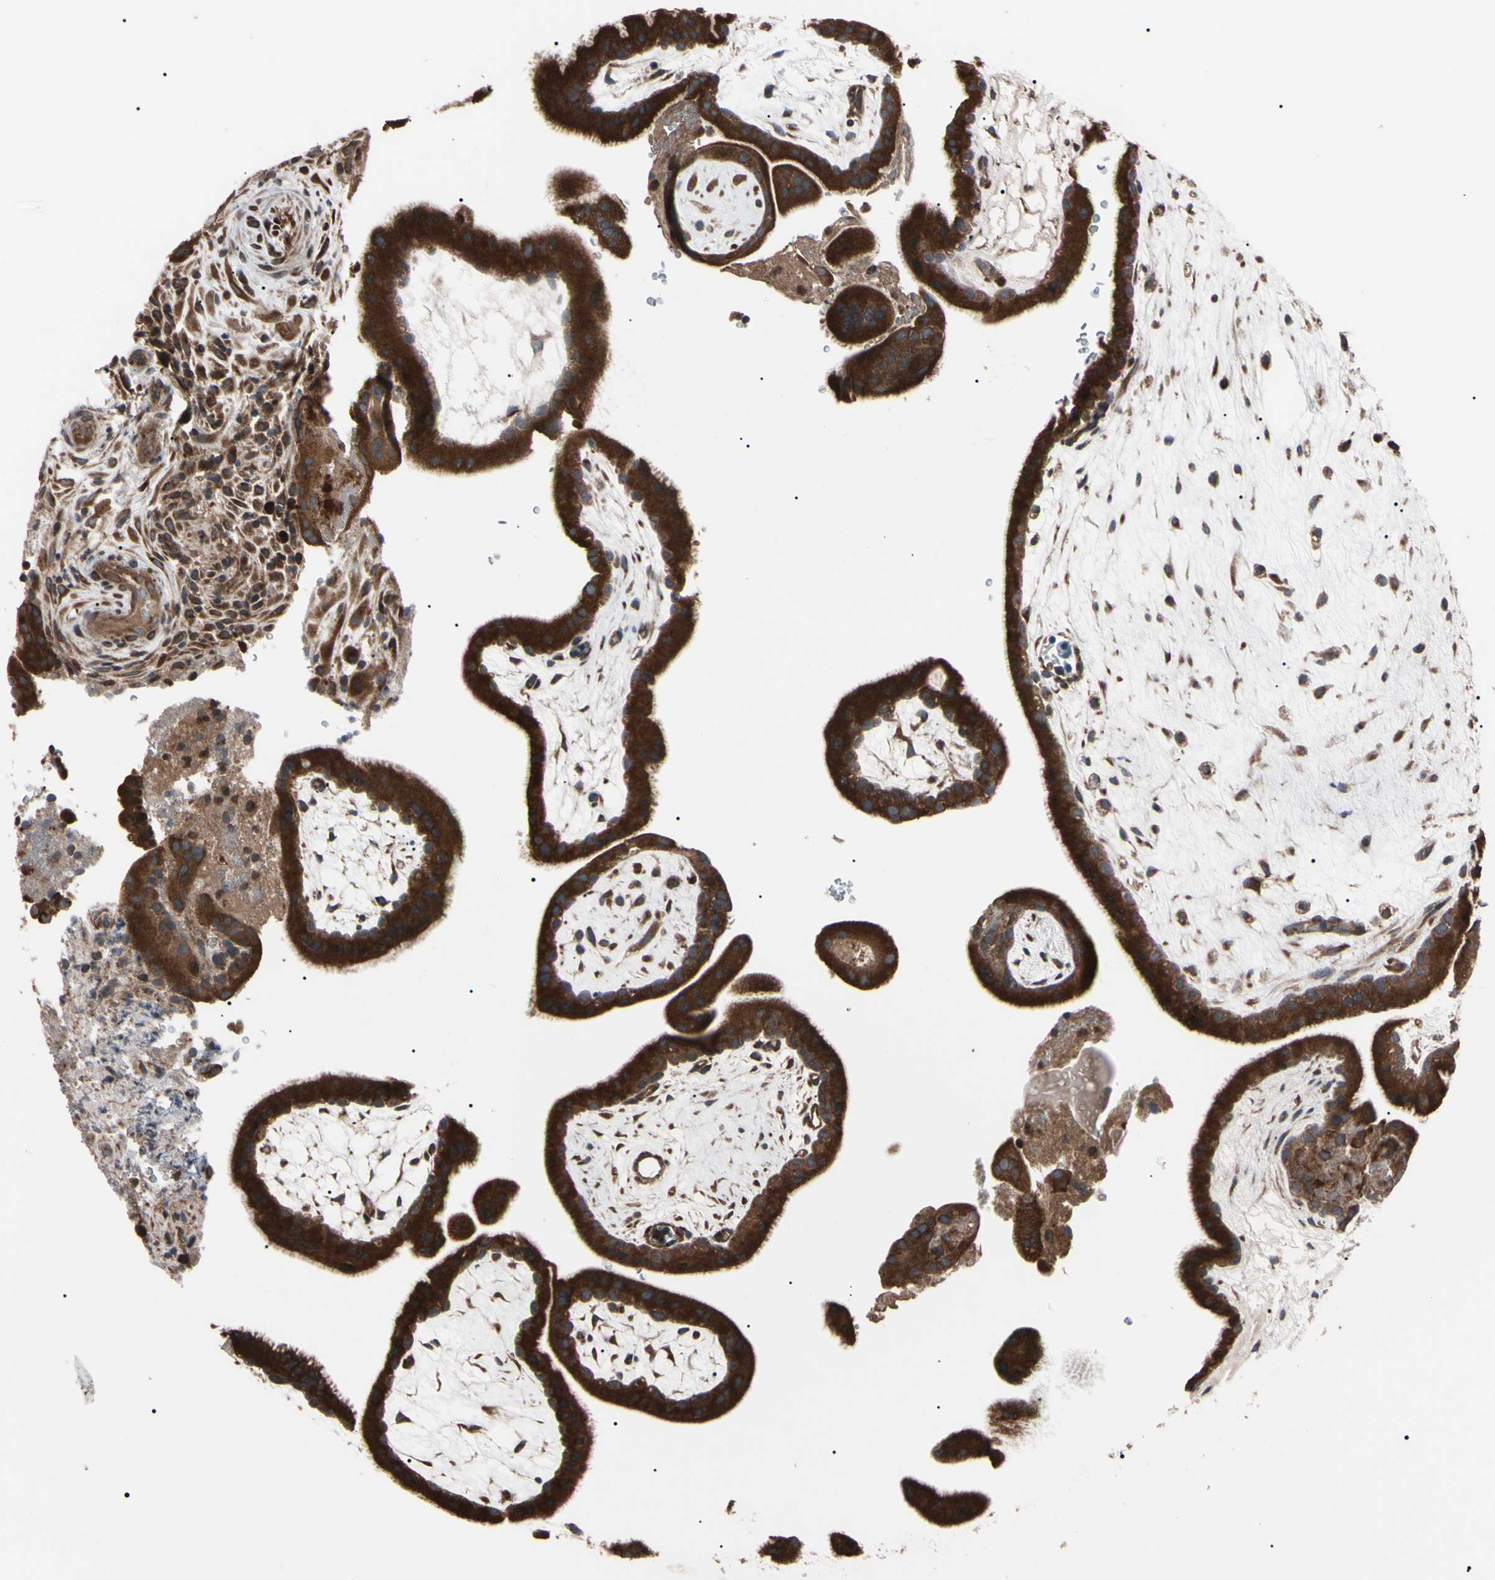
{"staining": {"intensity": "strong", "quantity": ">75%", "location": "cytoplasmic/membranous"}, "tissue": "placenta", "cell_type": "Decidual cells", "image_type": "normal", "snomed": [{"axis": "morphology", "description": "Normal tissue, NOS"}, {"axis": "topography", "description": "Placenta"}], "caption": "Immunohistochemical staining of normal human placenta demonstrates high levels of strong cytoplasmic/membranous staining in approximately >75% of decidual cells.", "gene": "GUCY1B1", "patient": {"sex": "female", "age": 19}}